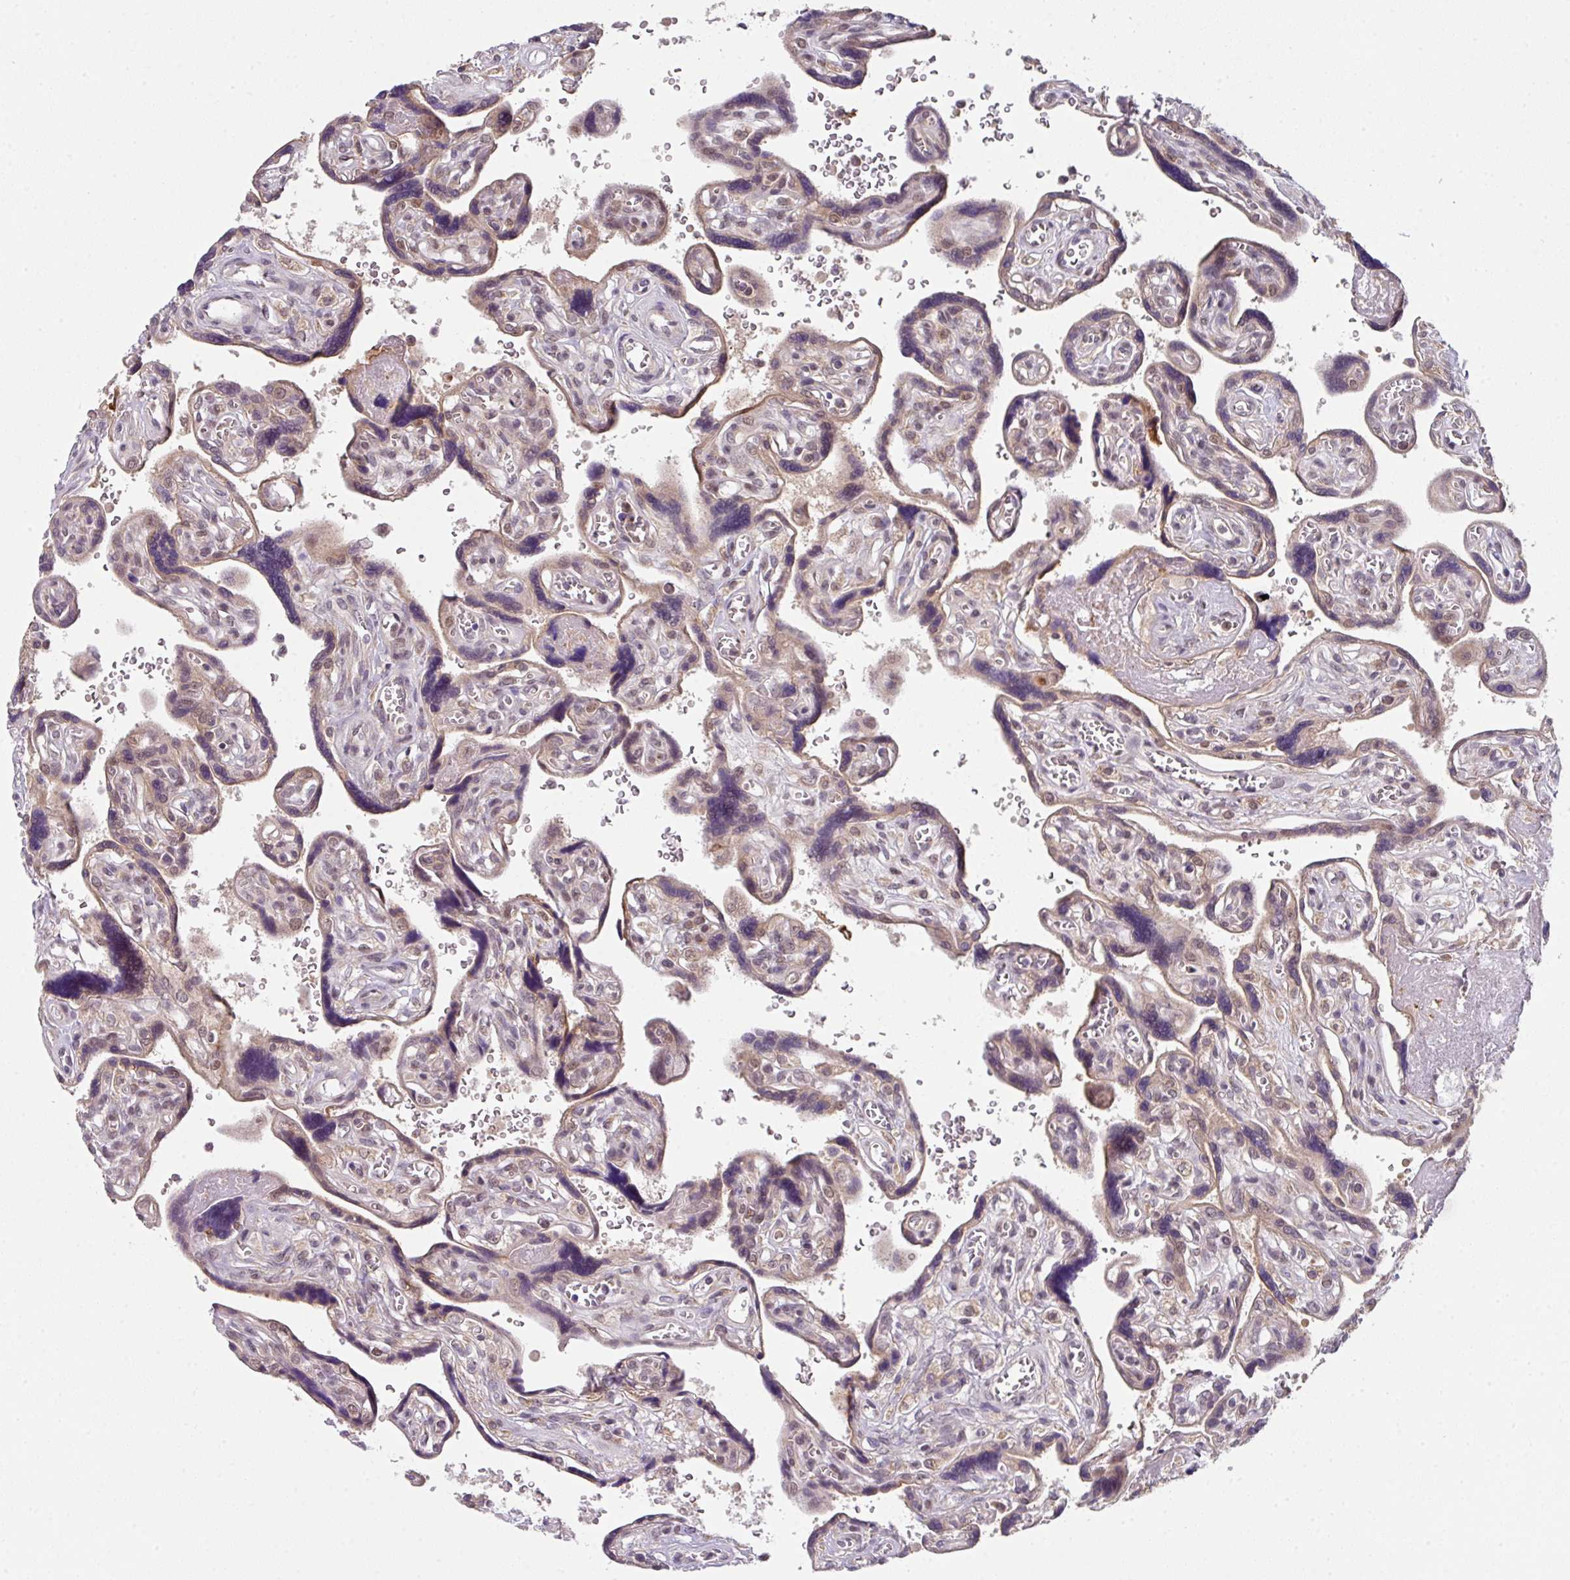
{"staining": {"intensity": "moderate", "quantity": "<25%", "location": "cytoplasmic/membranous,nuclear"}, "tissue": "placenta", "cell_type": "Decidual cells", "image_type": "normal", "snomed": [{"axis": "morphology", "description": "Normal tissue, NOS"}, {"axis": "topography", "description": "Placenta"}], "caption": "Immunohistochemical staining of unremarkable human placenta reveals moderate cytoplasmic/membranous,nuclear protein staining in approximately <25% of decidual cells. Immunohistochemistry stains the protein of interest in brown and the nuclei are stained blue.", "gene": "CAMLG", "patient": {"sex": "female", "age": 39}}